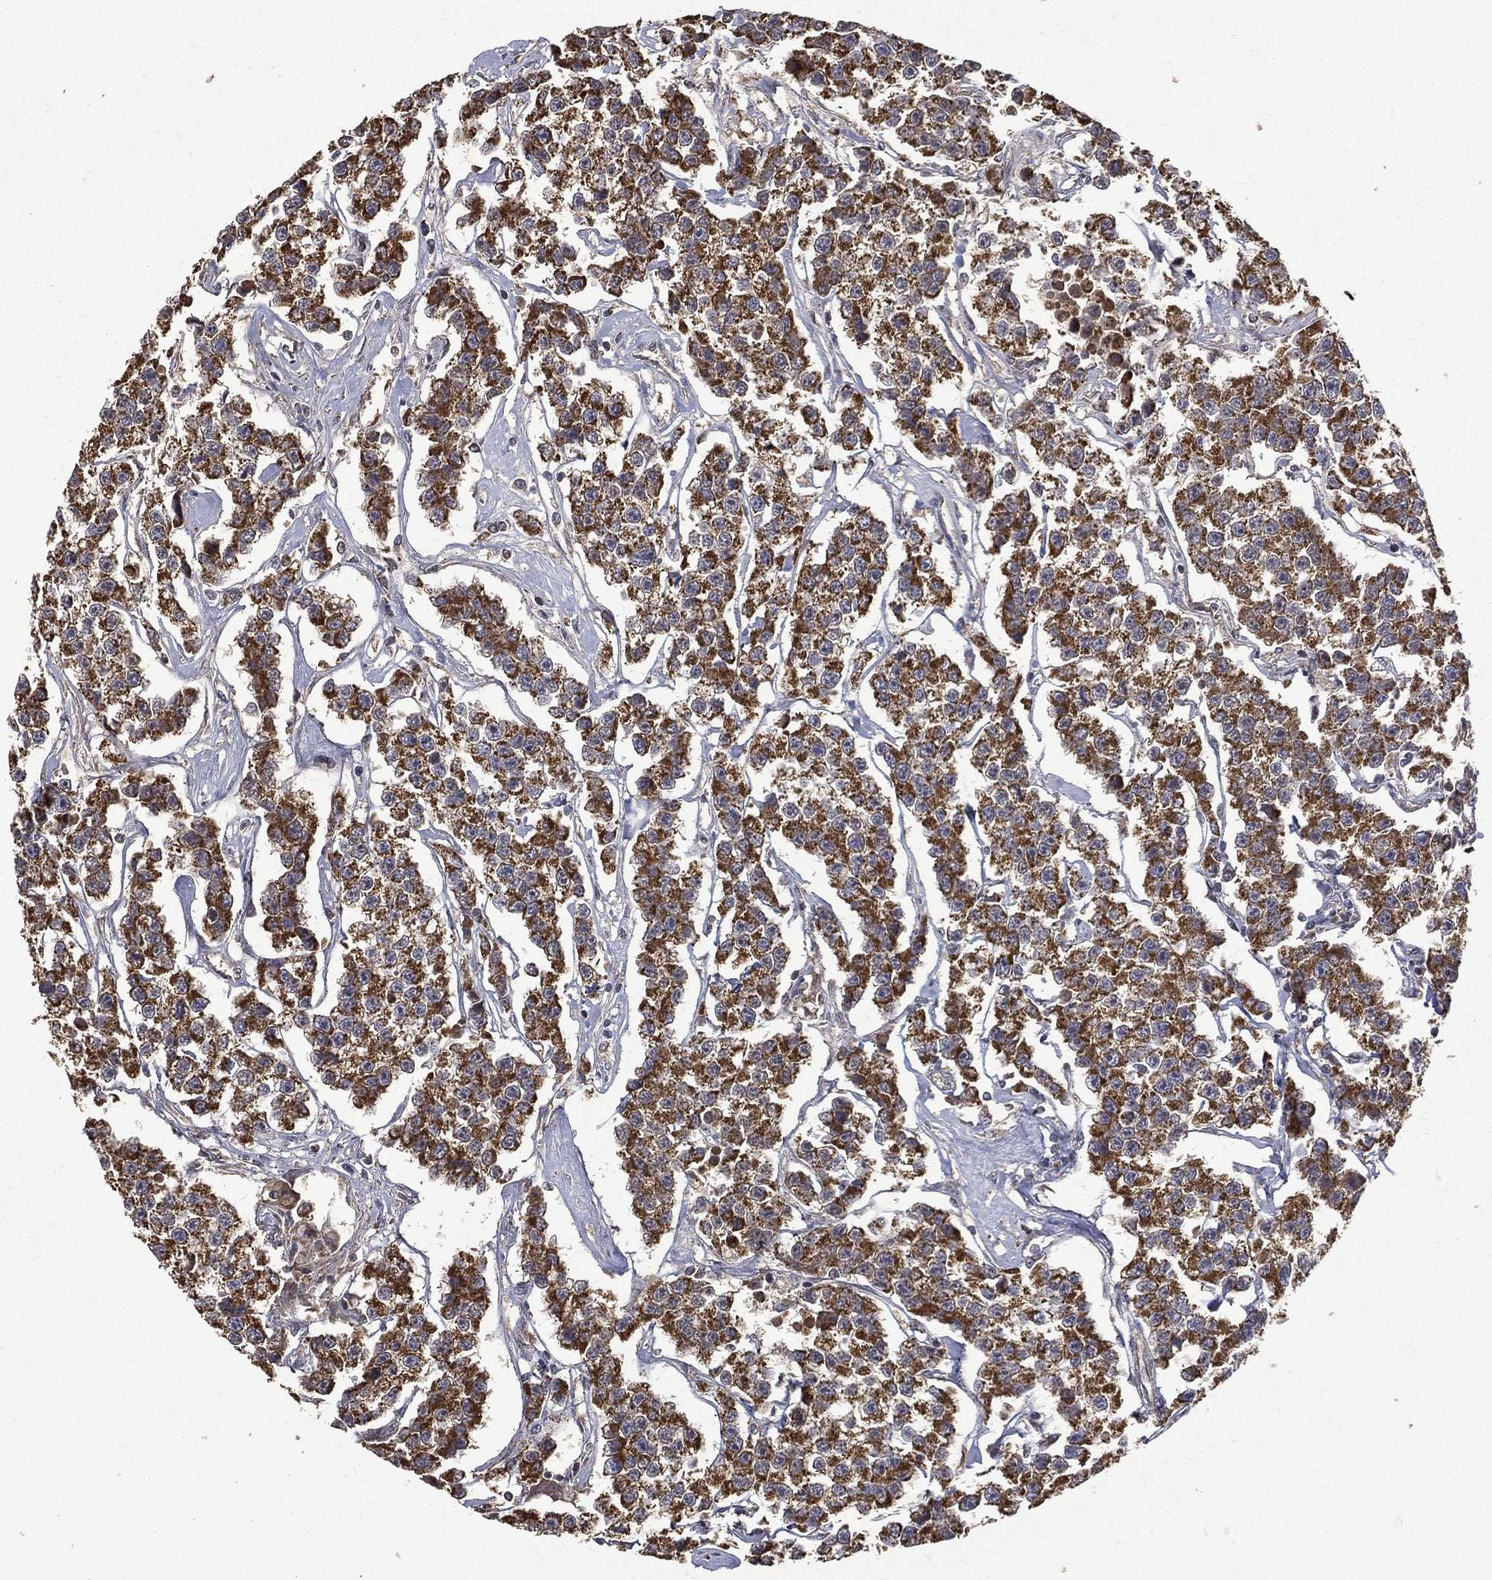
{"staining": {"intensity": "strong", "quantity": ">75%", "location": "cytoplasmic/membranous"}, "tissue": "testis cancer", "cell_type": "Tumor cells", "image_type": "cancer", "snomed": [{"axis": "morphology", "description": "Seminoma, NOS"}, {"axis": "topography", "description": "Testis"}], "caption": "Strong cytoplasmic/membranous expression for a protein is seen in about >75% of tumor cells of testis seminoma using IHC.", "gene": "RPGR", "patient": {"sex": "male", "age": 59}}